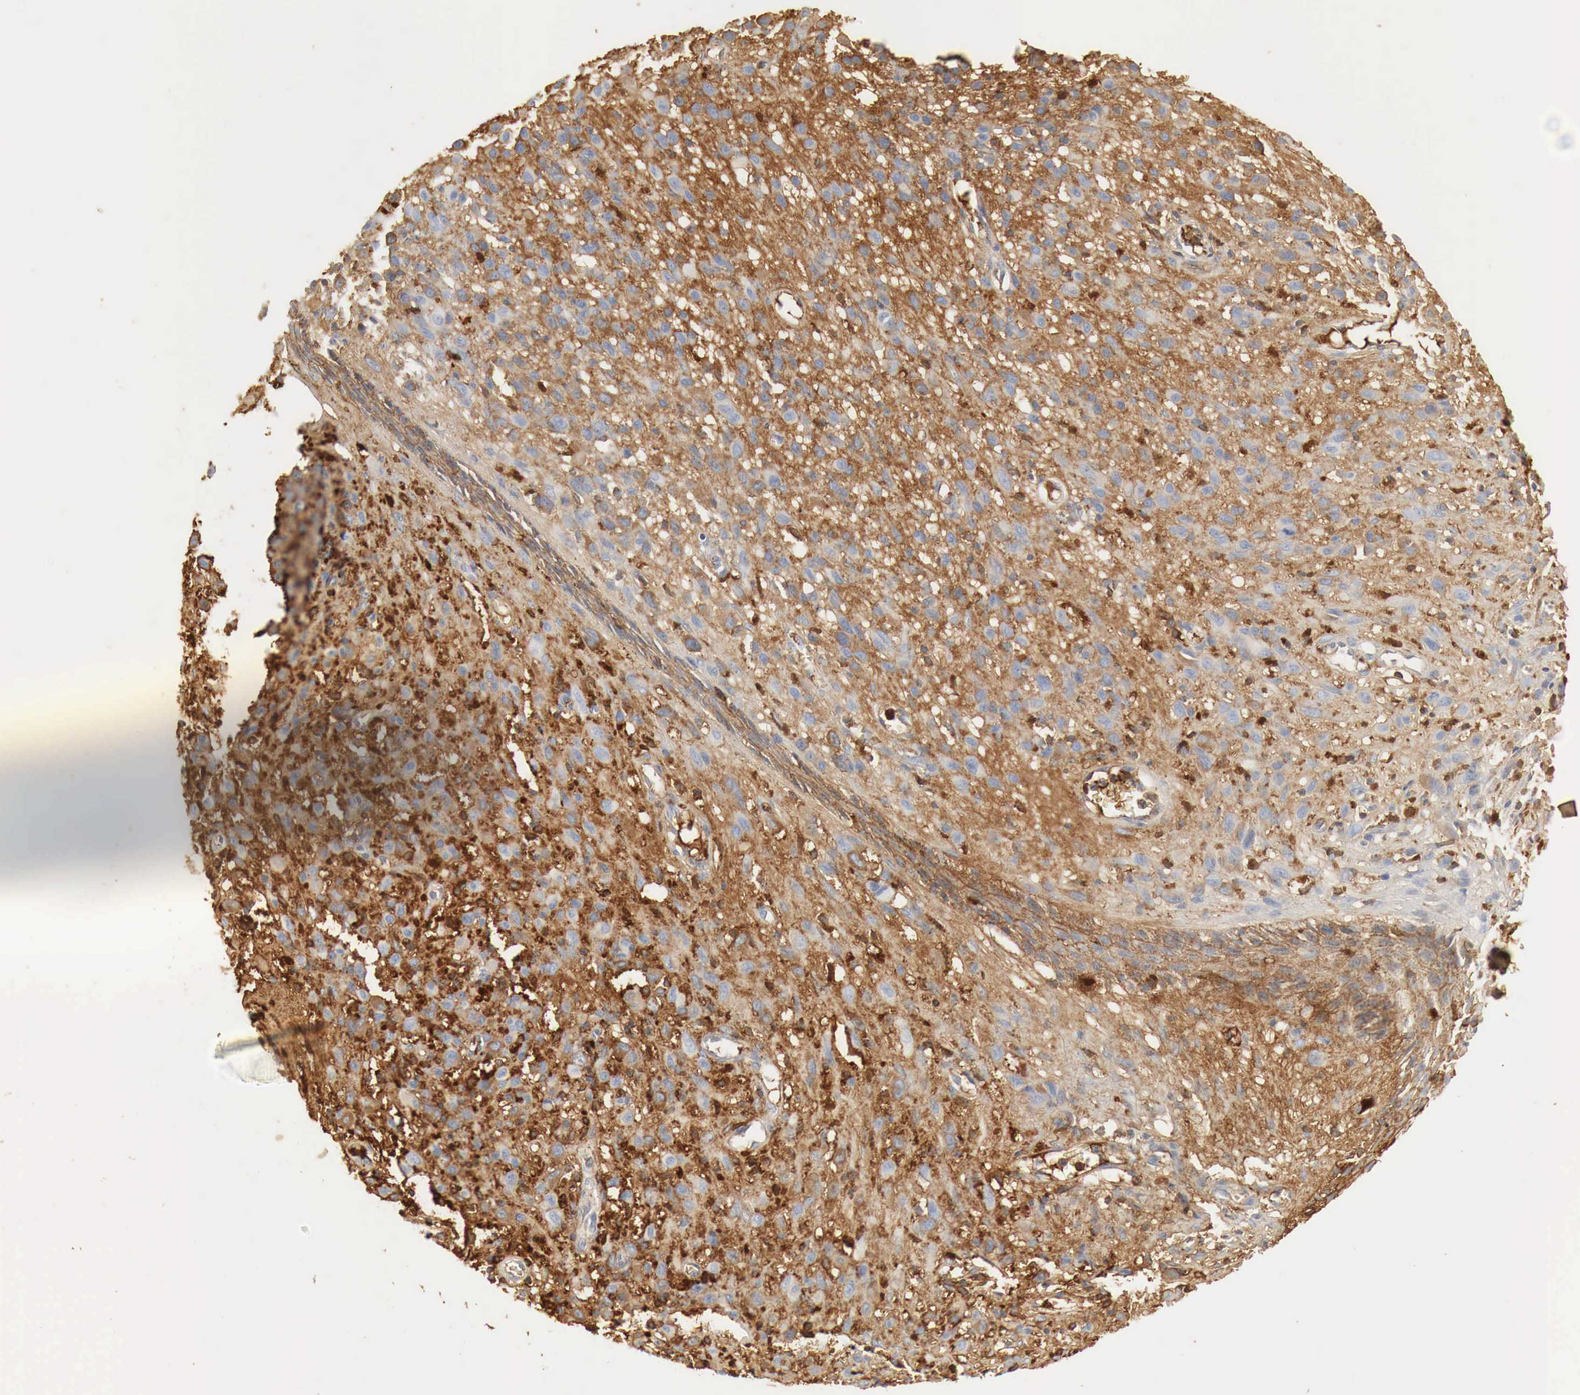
{"staining": {"intensity": "strong", "quantity": ">75%", "location": "cytoplasmic/membranous"}, "tissue": "melanoma", "cell_type": "Tumor cells", "image_type": "cancer", "snomed": [{"axis": "morphology", "description": "Malignant melanoma, NOS"}, {"axis": "topography", "description": "Skin"}], "caption": "High-power microscopy captured an immunohistochemistry image of malignant melanoma, revealing strong cytoplasmic/membranous positivity in about >75% of tumor cells.", "gene": "IGLC3", "patient": {"sex": "male", "age": 51}}